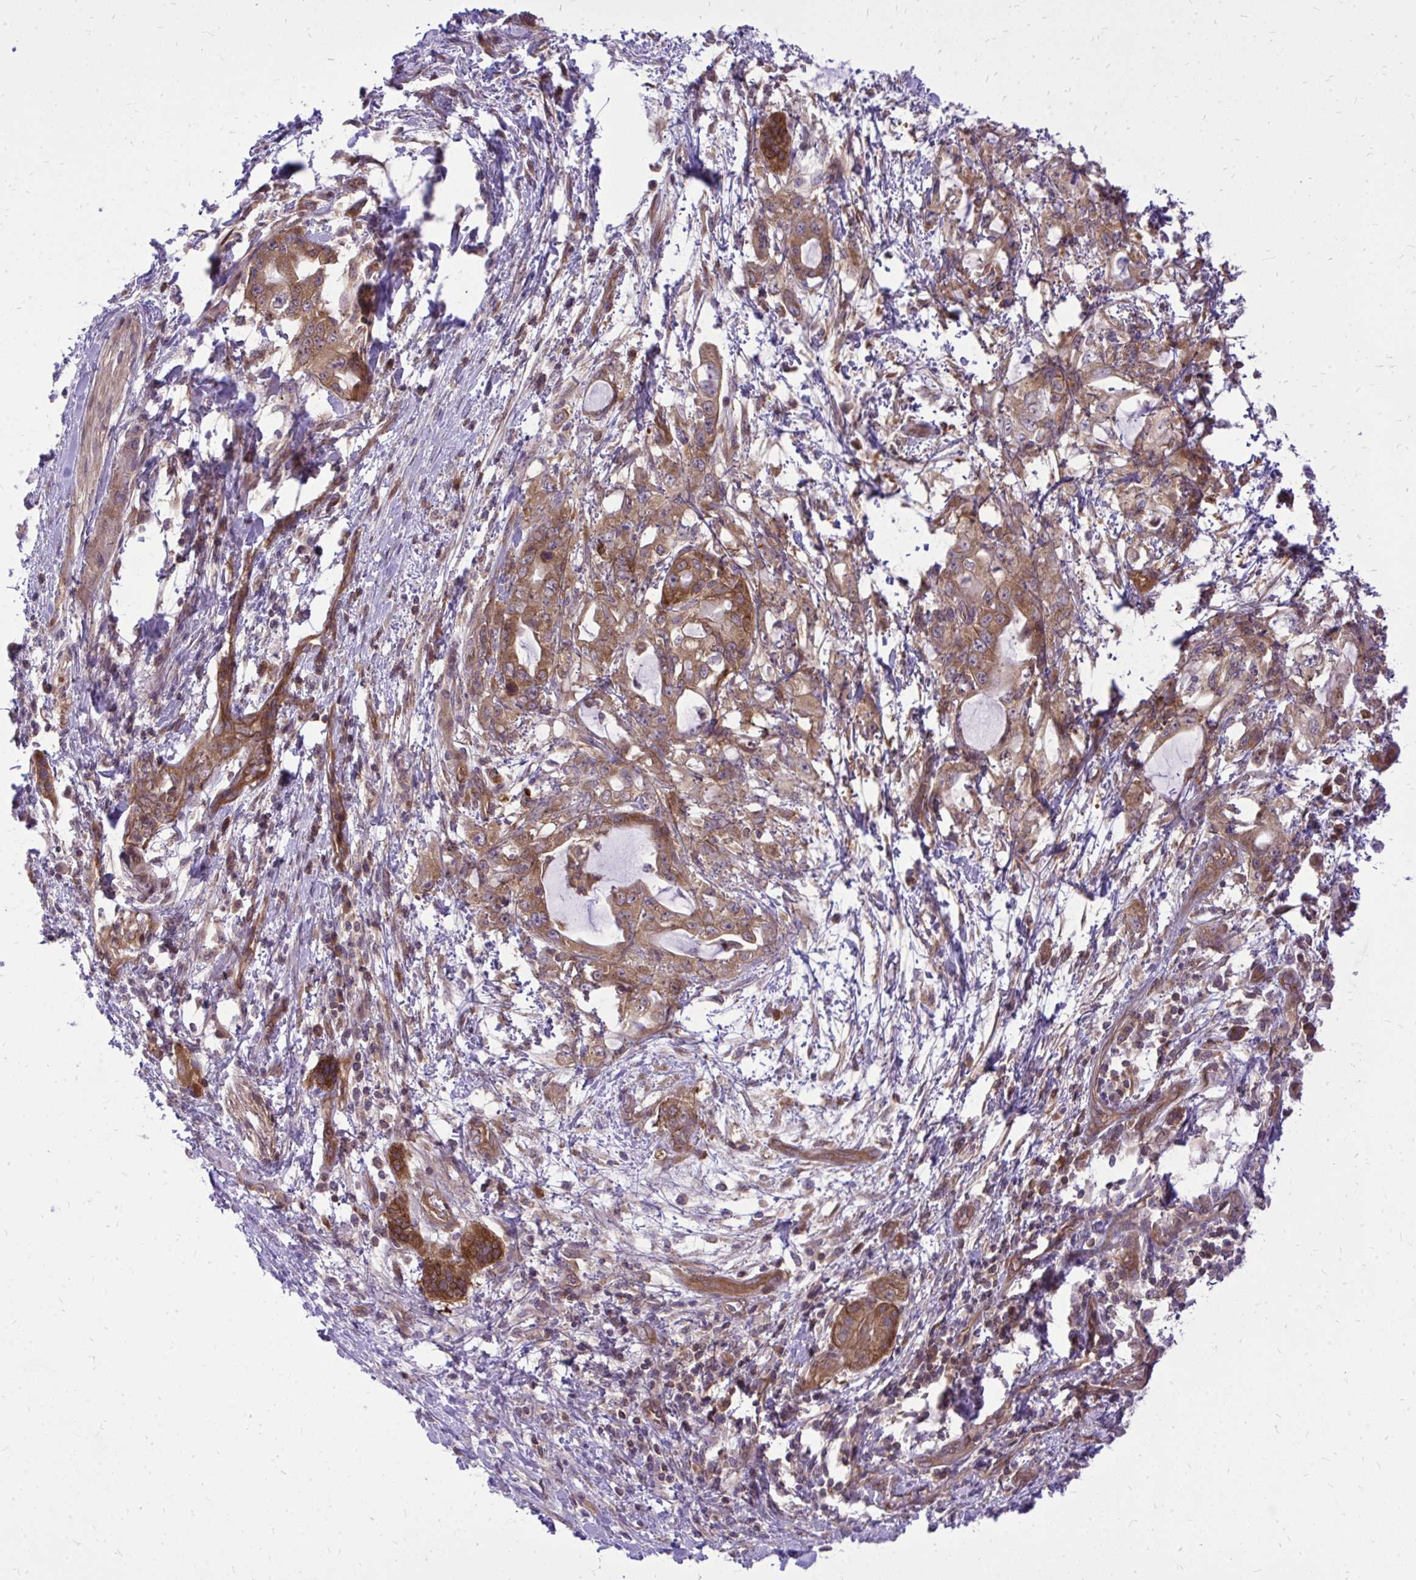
{"staining": {"intensity": "moderate", "quantity": ">75%", "location": "cytoplasmic/membranous"}, "tissue": "pancreatic cancer", "cell_type": "Tumor cells", "image_type": "cancer", "snomed": [{"axis": "morphology", "description": "Adenocarcinoma, NOS"}, {"axis": "topography", "description": "Pancreas"}], "caption": "An image of pancreatic adenocarcinoma stained for a protein reveals moderate cytoplasmic/membranous brown staining in tumor cells.", "gene": "PPP5C", "patient": {"sex": "female", "age": 61}}